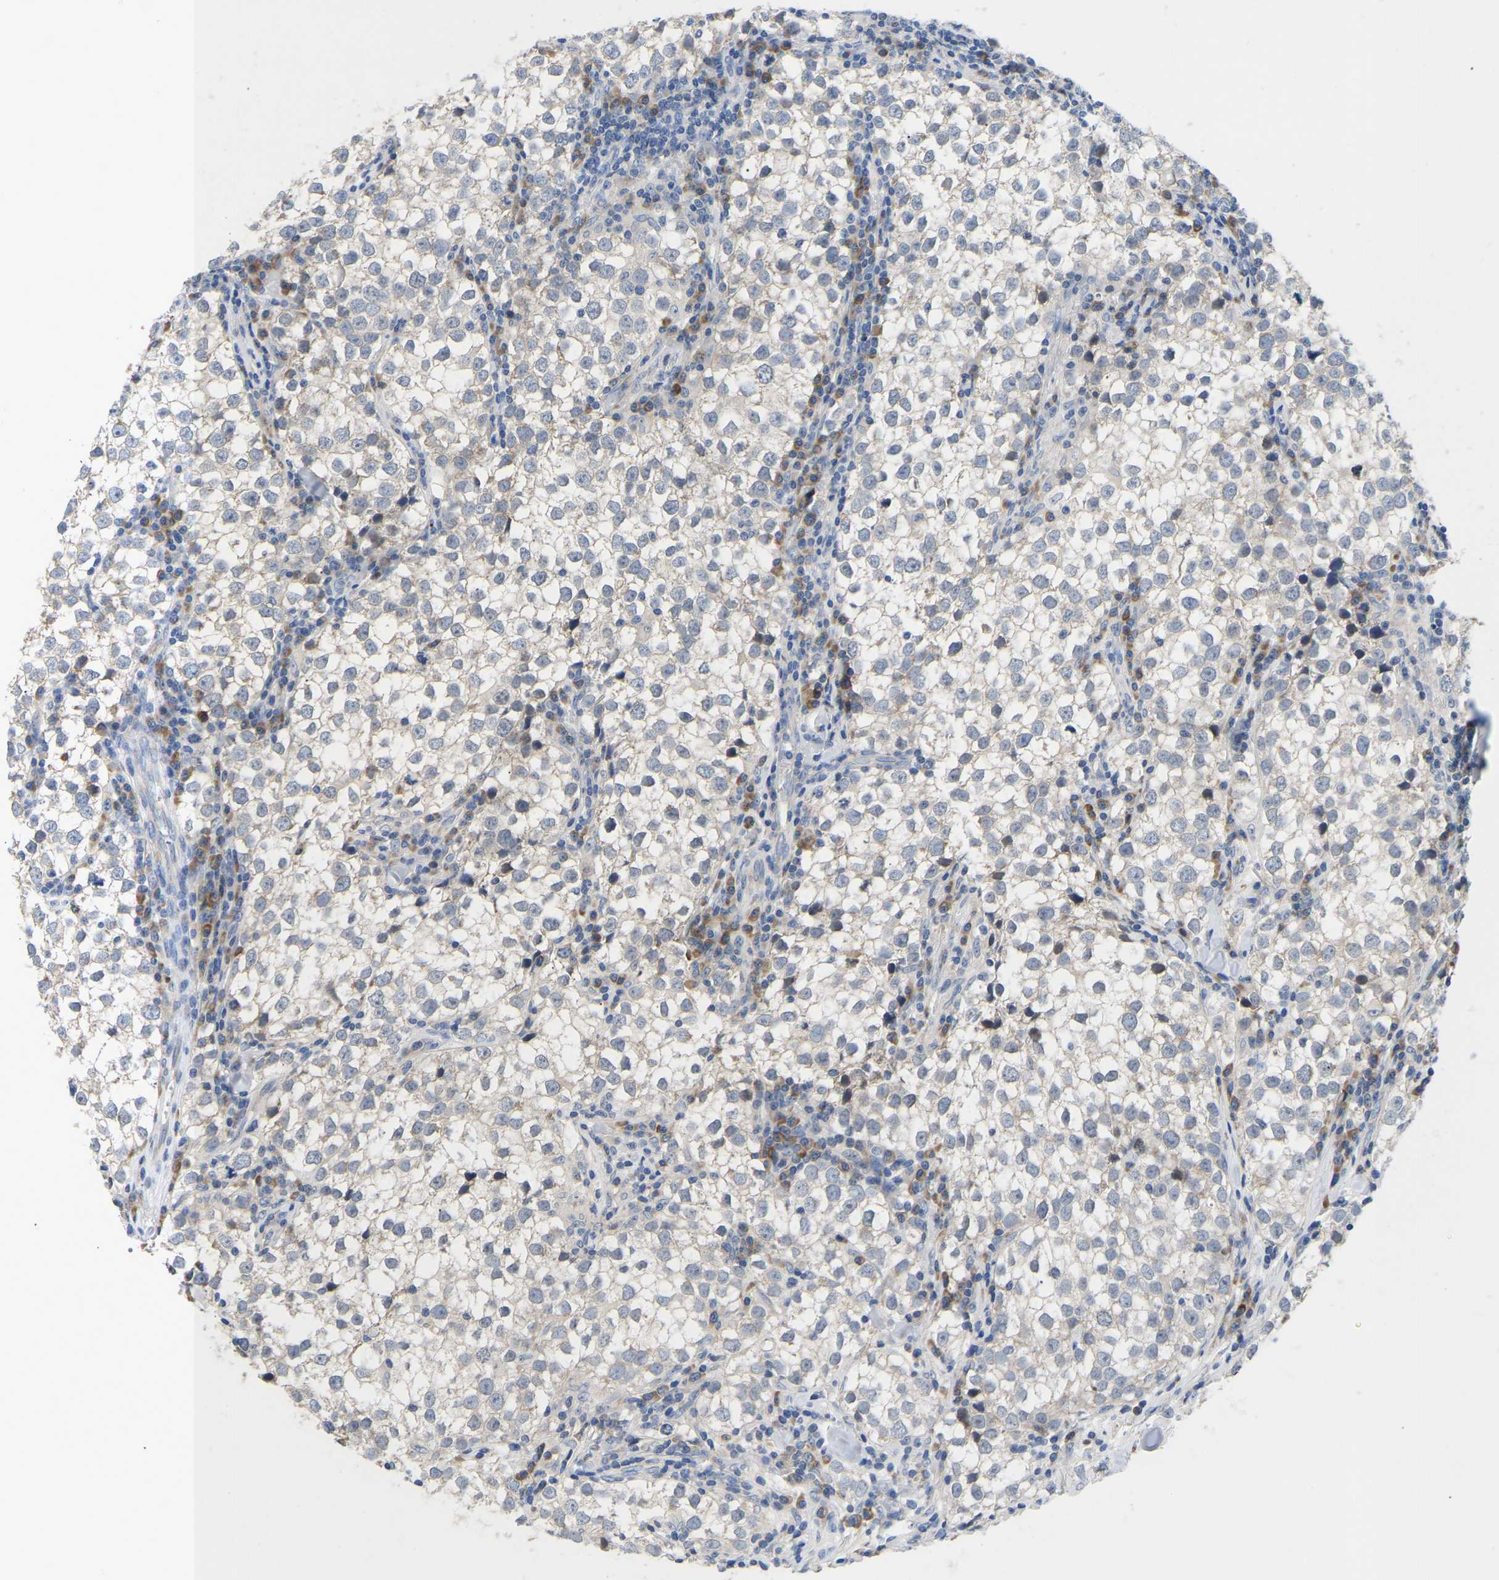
{"staining": {"intensity": "negative", "quantity": "none", "location": "none"}, "tissue": "testis cancer", "cell_type": "Tumor cells", "image_type": "cancer", "snomed": [{"axis": "morphology", "description": "Seminoma, NOS"}, {"axis": "morphology", "description": "Carcinoma, Embryonal, NOS"}, {"axis": "topography", "description": "Testis"}], "caption": "Tumor cells show no significant protein staining in testis embryonal carcinoma. (DAB (3,3'-diaminobenzidine) immunohistochemistry visualized using brightfield microscopy, high magnification).", "gene": "ABCA10", "patient": {"sex": "male", "age": 36}}